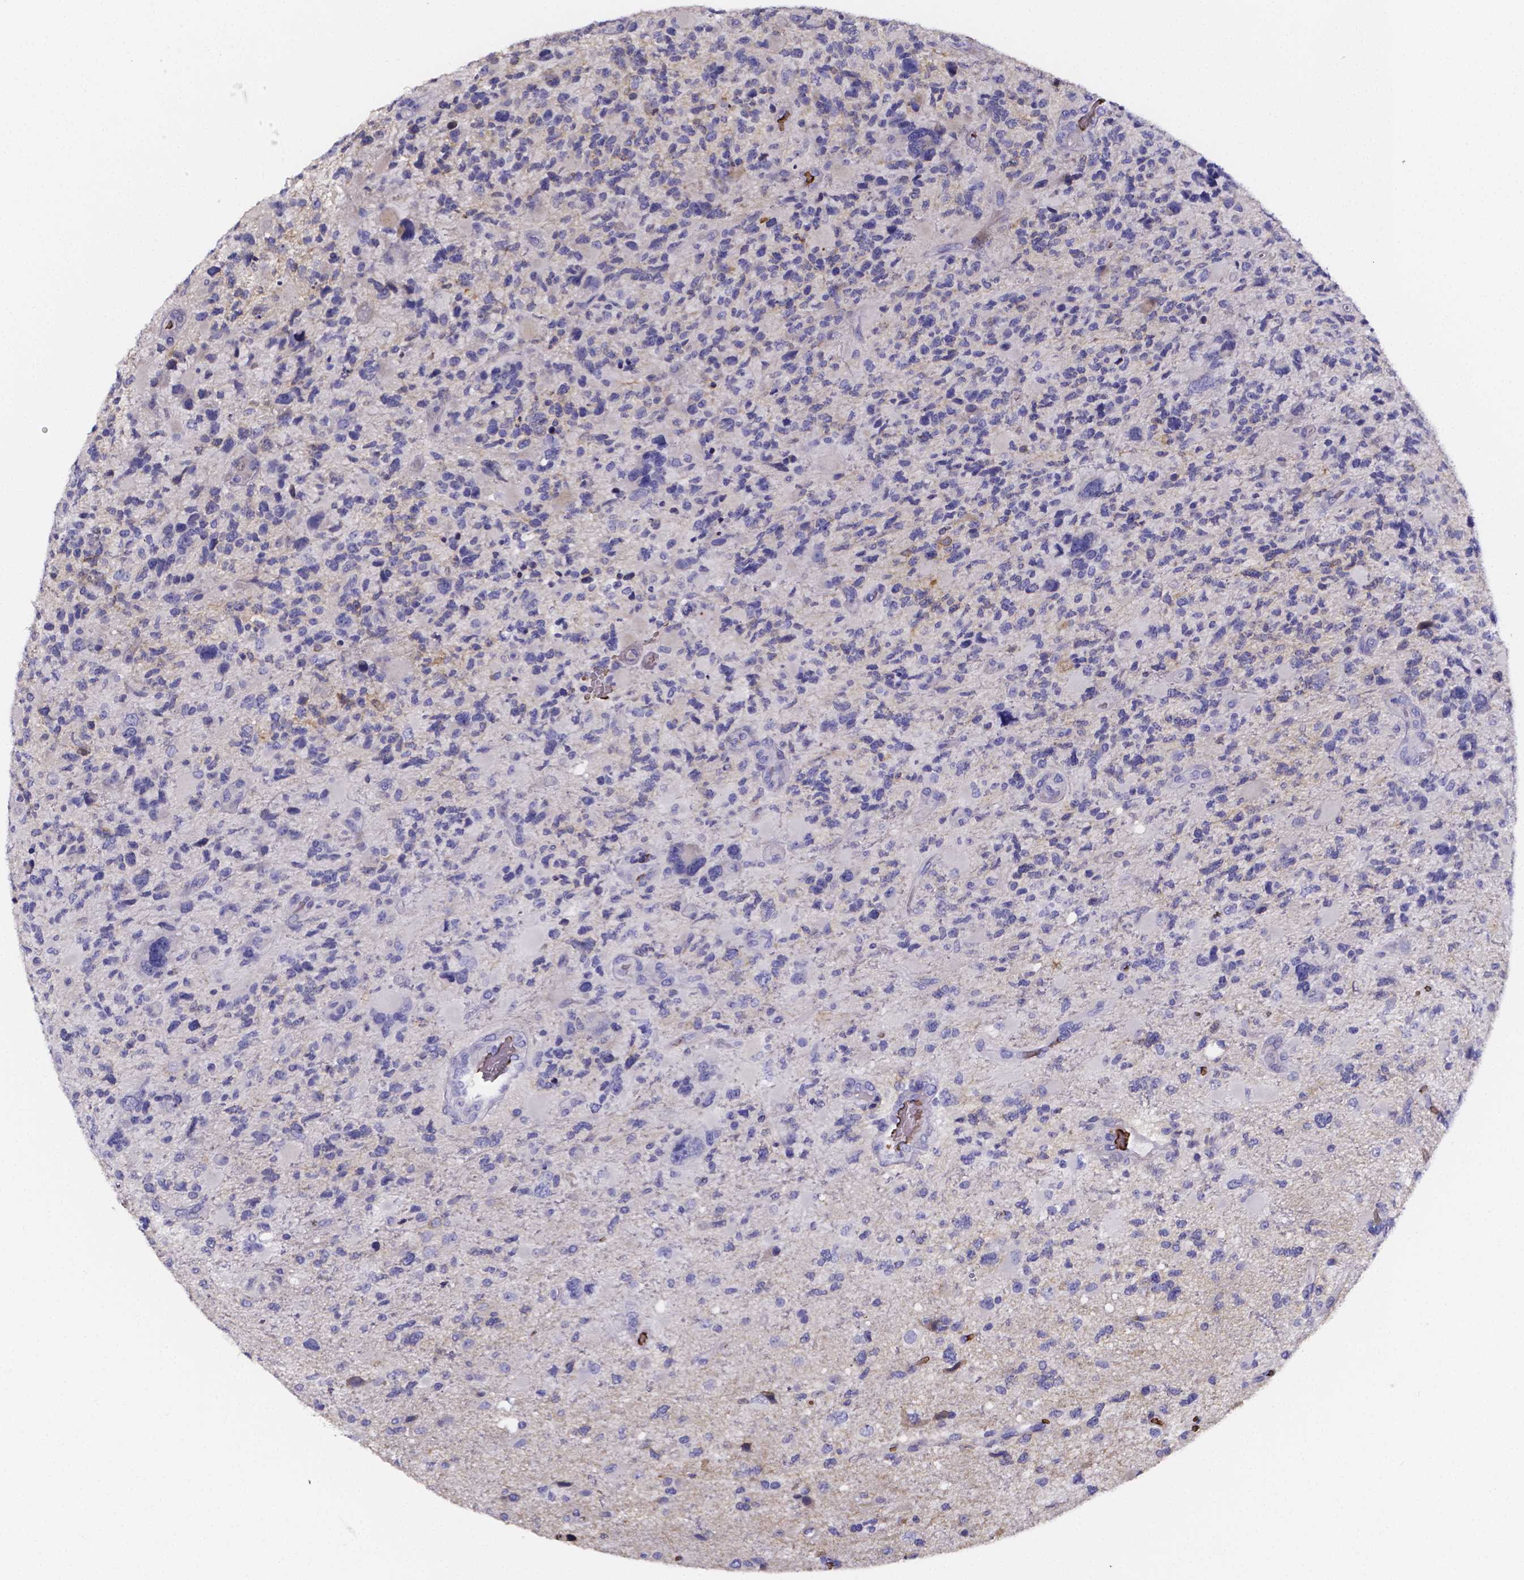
{"staining": {"intensity": "negative", "quantity": "none", "location": "none"}, "tissue": "glioma", "cell_type": "Tumor cells", "image_type": "cancer", "snomed": [{"axis": "morphology", "description": "Glioma, malignant, High grade"}, {"axis": "topography", "description": "Brain"}], "caption": "There is no significant expression in tumor cells of high-grade glioma (malignant).", "gene": "GABRA3", "patient": {"sex": "female", "age": 71}}